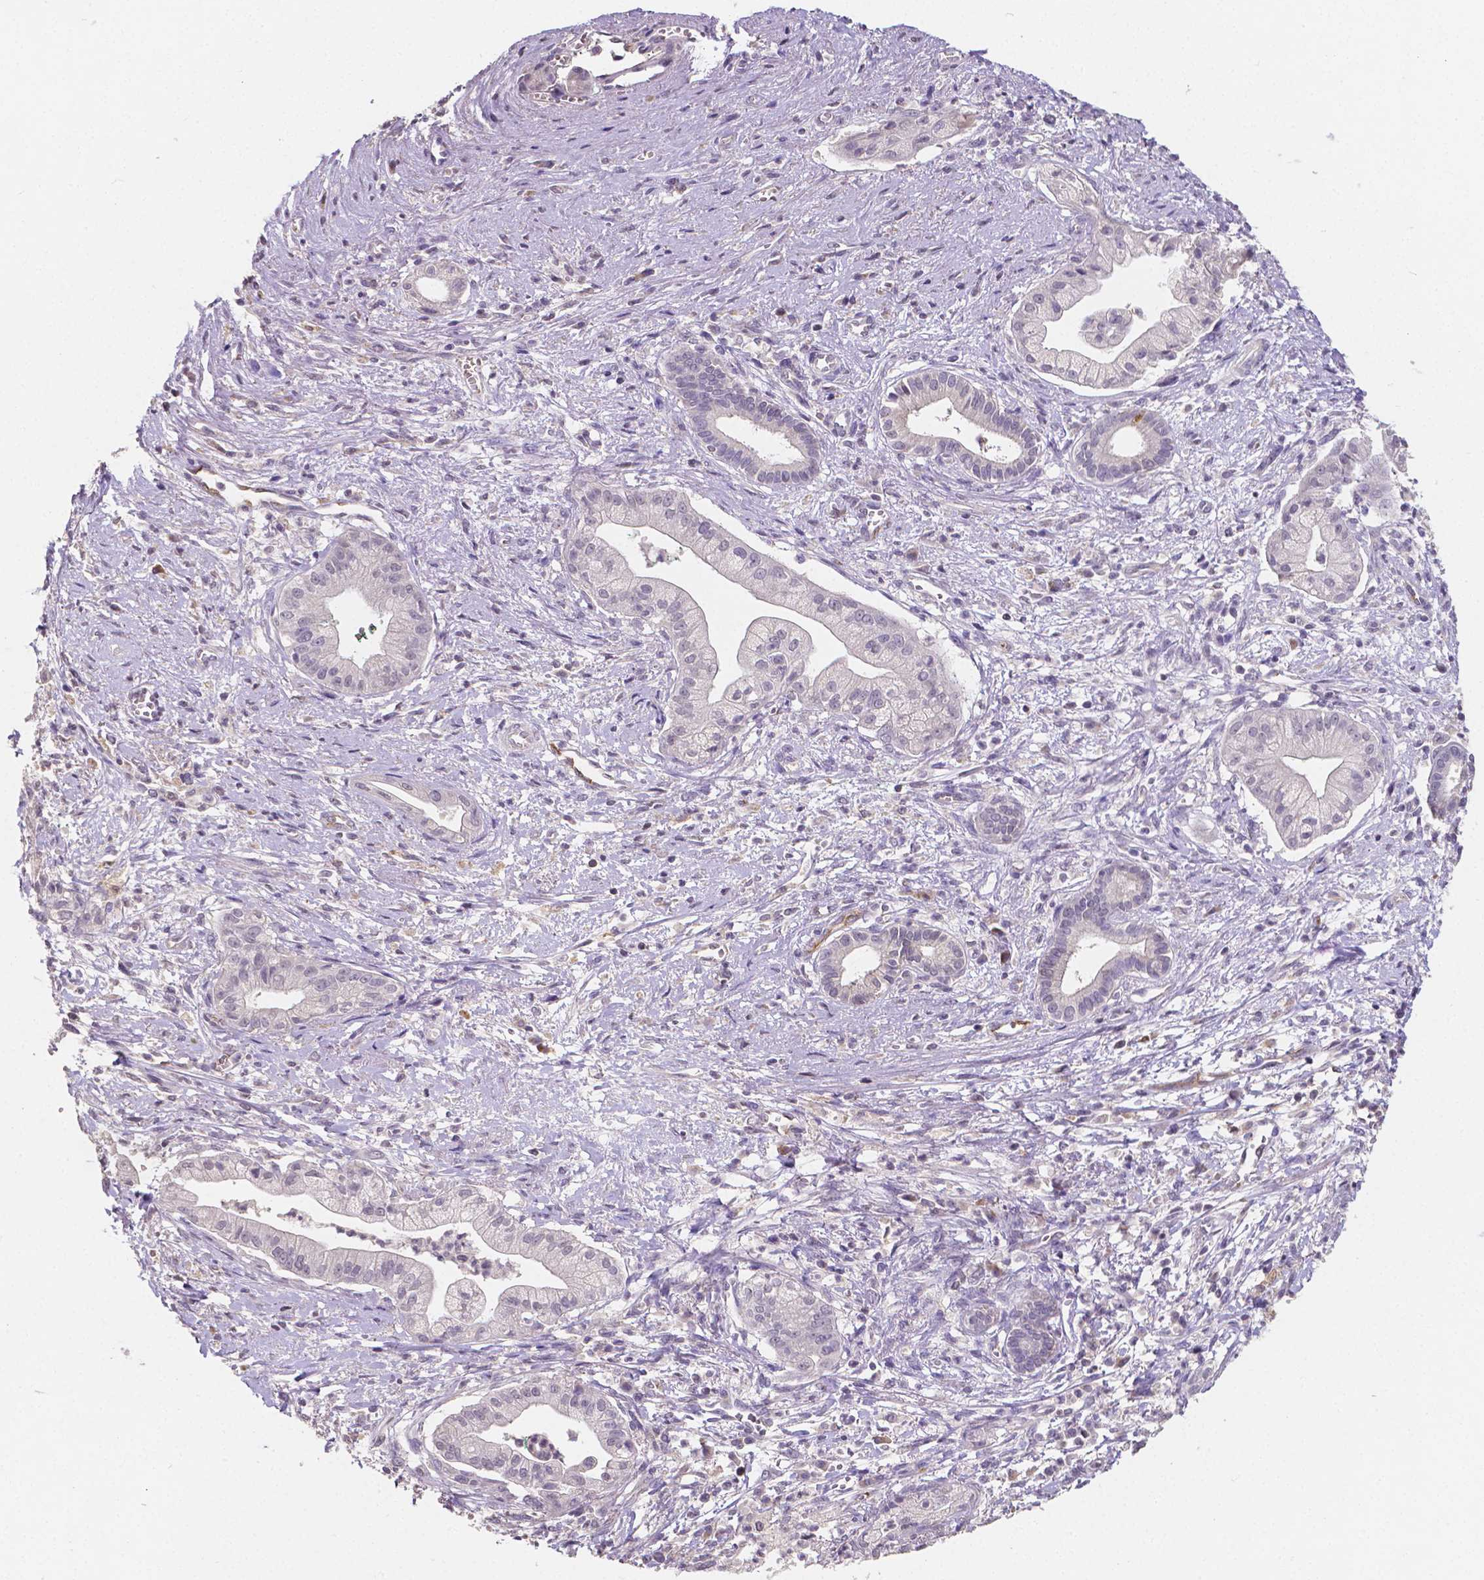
{"staining": {"intensity": "negative", "quantity": "none", "location": "none"}, "tissue": "pancreatic cancer", "cell_type": "Tumor cells", "image_type": "cancer", "snomed": [{"axis": "morphology", "description": "Normal tissue, NOS"}, {"axis": "morphology", "description": "Adenocarcinoma, NOS"}, {"axis": "topography", "description": "Lymph node"}, {"axis": "topography", "description": "Pancreas"}], "caption": "DAB immunohistochemical staining of pancreatic cancer (adenocarcinoma) shows no significant staining in tumor cells.", "gene": "ELAVL2", "patient": {"sex": "female", "age": 58}}